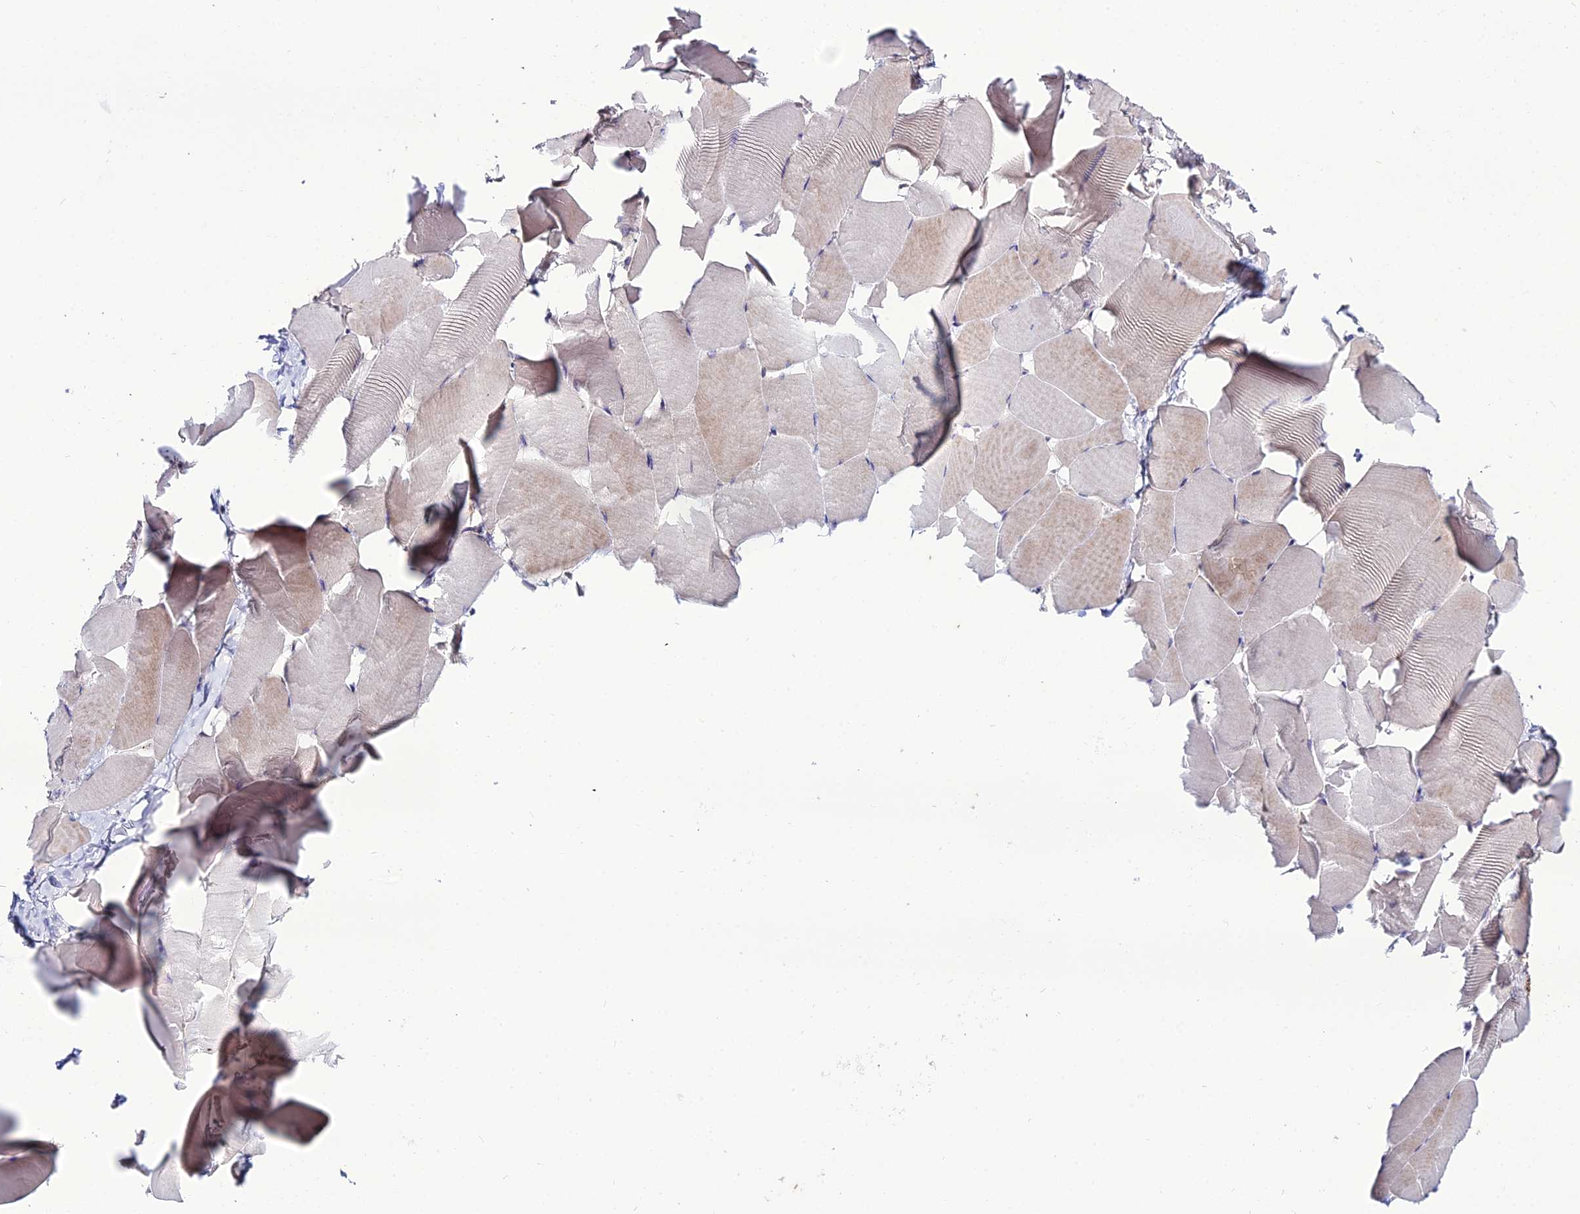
{"staining": {"intensity": "weak", "quantity": "<25%", "location": "cytoplasmic/membranous"}, "tissue": "skeletal muscle", "cell_type": "Myocytes", "image_type": "normal", "snomed": [{"axis": "morphology", "description": "Normal tissue, NOS"}, {"axis": "topography", "description": "Skeletal muscle"}], "caption": "Myocytes are negative for brown protein staining in normal skeletal muscle. (Stains: DAB immunohistochemistry (IHC) with hematoxylin counter stain, Microscopy: brightfield microscopy at high magnification).", "gene": "MB21D2", "patient": {"sex": "male", "age": 25}}